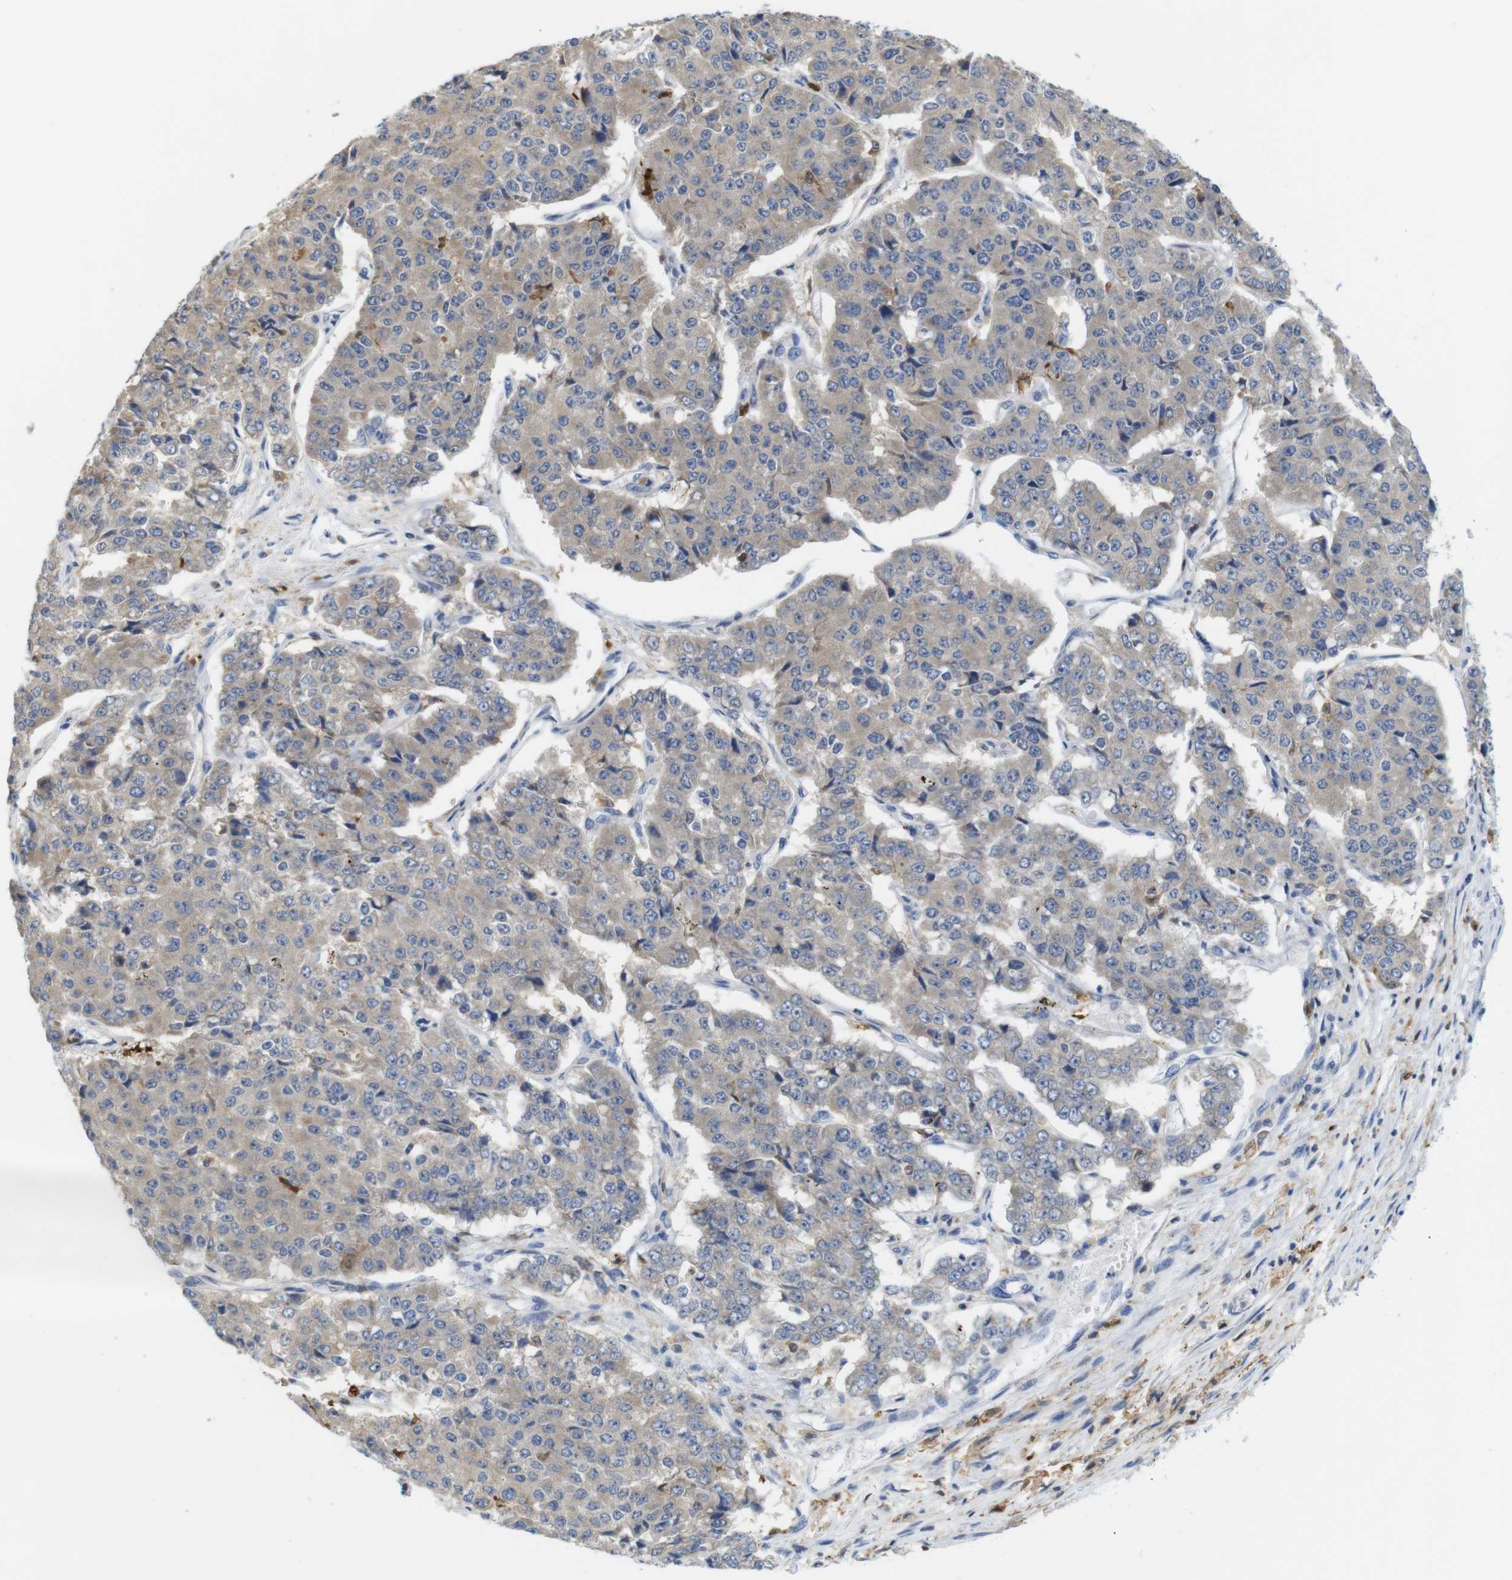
{"staining": {"intensity": "weak", "quantity": "<25%", "location": "cytoplasmic/membranous"}, "tissue": "pancreatic cancer", "cell_type": "Tumor cells", "image_type": "cancer", "snomed": [{"axis": "morphology", "description": "Adenocarcinoma, NOS"}, {"axis": "topography", "description": "Pancreas"}], "caption": "The micrograph displays no staining of tumor cells in pancreatic adenocarcinoma.", "gene": "NEBL", "patient": {"sex": "male", "age": 50}}